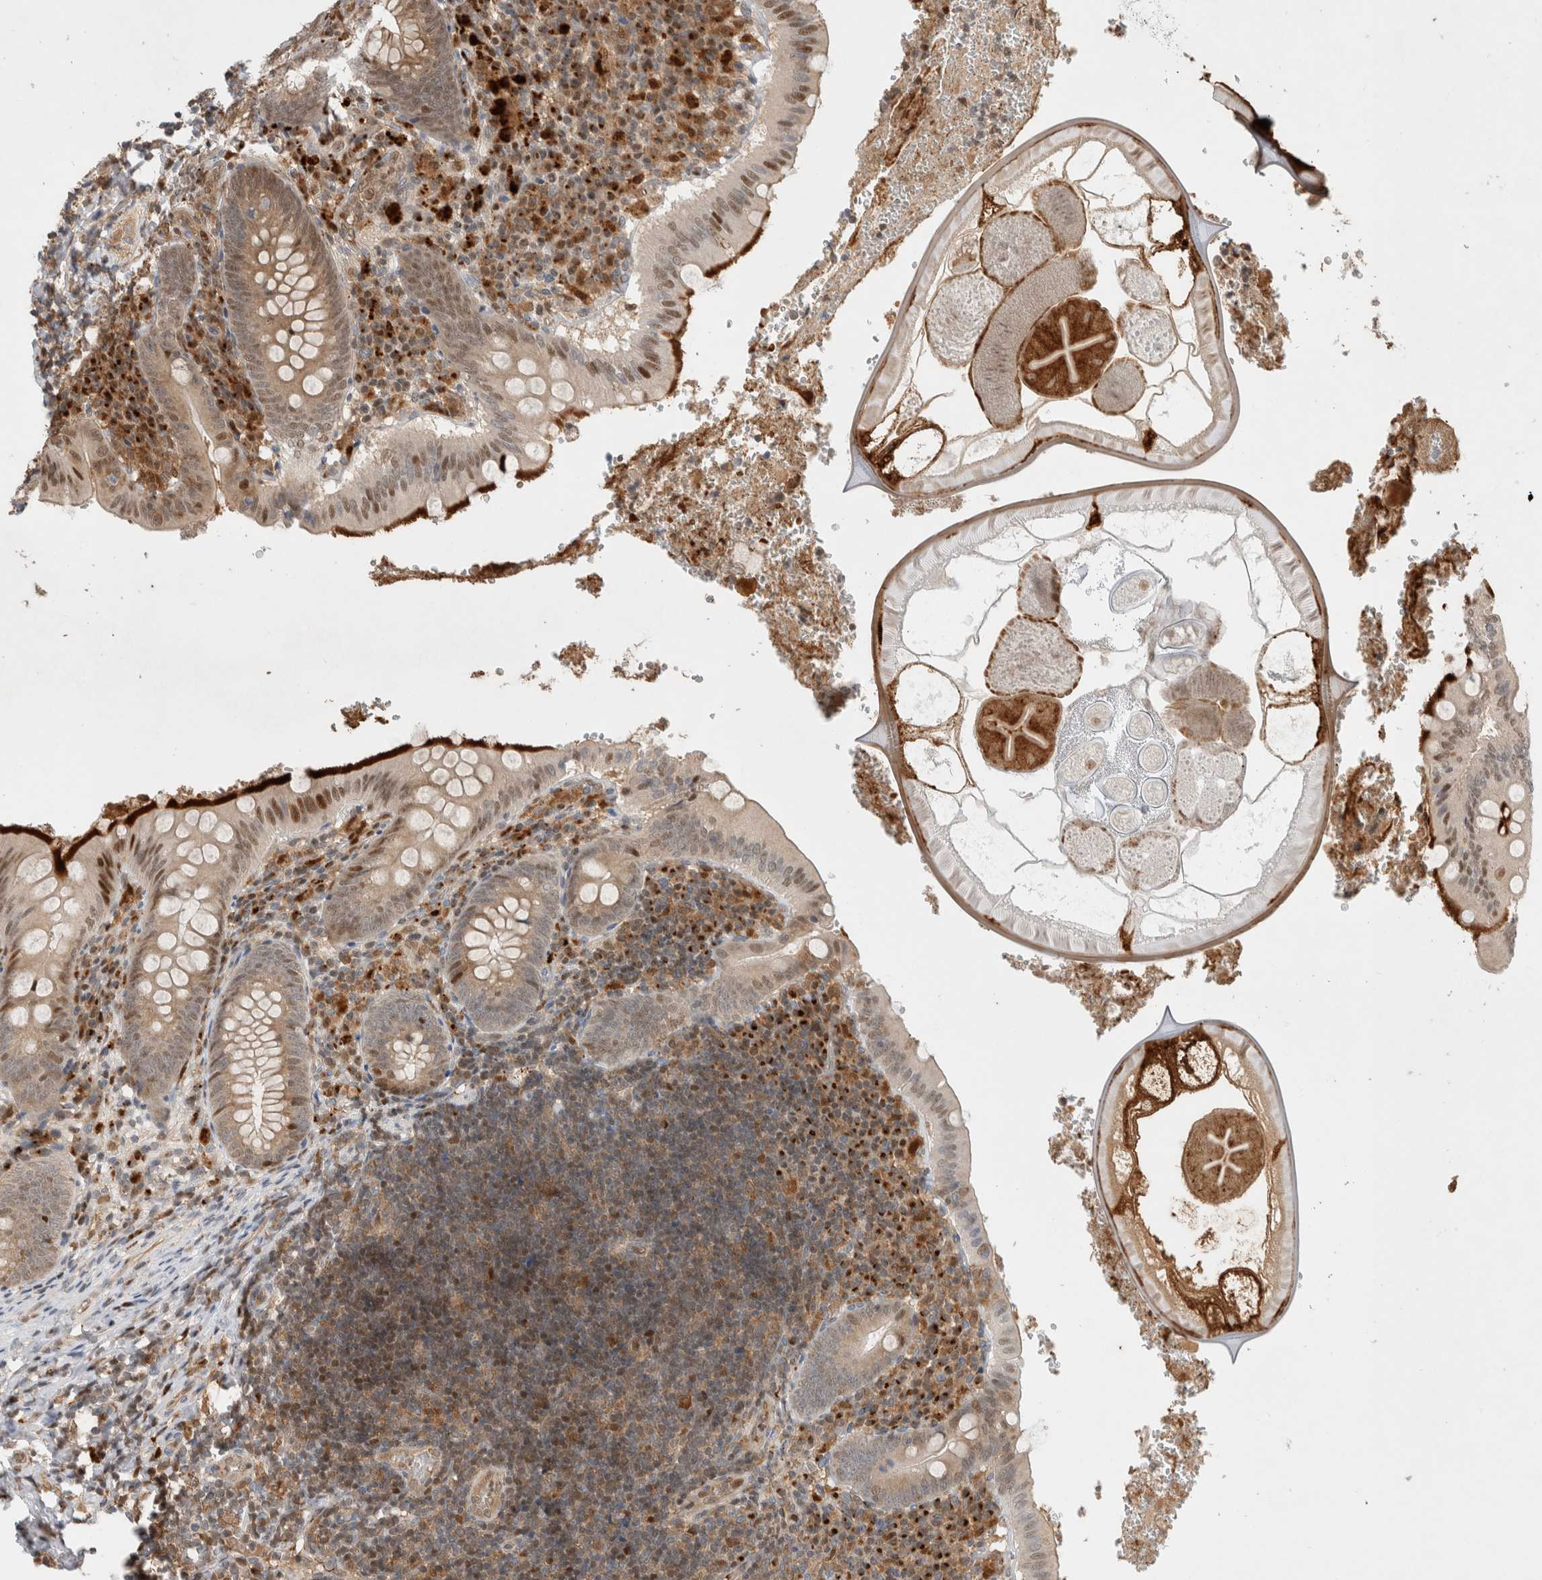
{"staining": {"intensity": "moderate", "quantity": ">75%", "location": "cytoplasmic/membranous,nuclear"}, "tissue": "appendix", "cell_type": "Glandular cells", "image_type": "normal", "snomed": [{"axis": "morphology", "description": "Normal tissue, NOS"}, {"axis": "topography", "description": "Appendix"}], "caption": "An immunohistochemistry micrograph of unremarkable tissue is shown. Protein staining in brown shows moderate cytoplasmic/membranous,nuclear positivity in appendix within glandular cells.", "gene": "OTUD6B", "patient": {"sex": "male", "age": 8}}